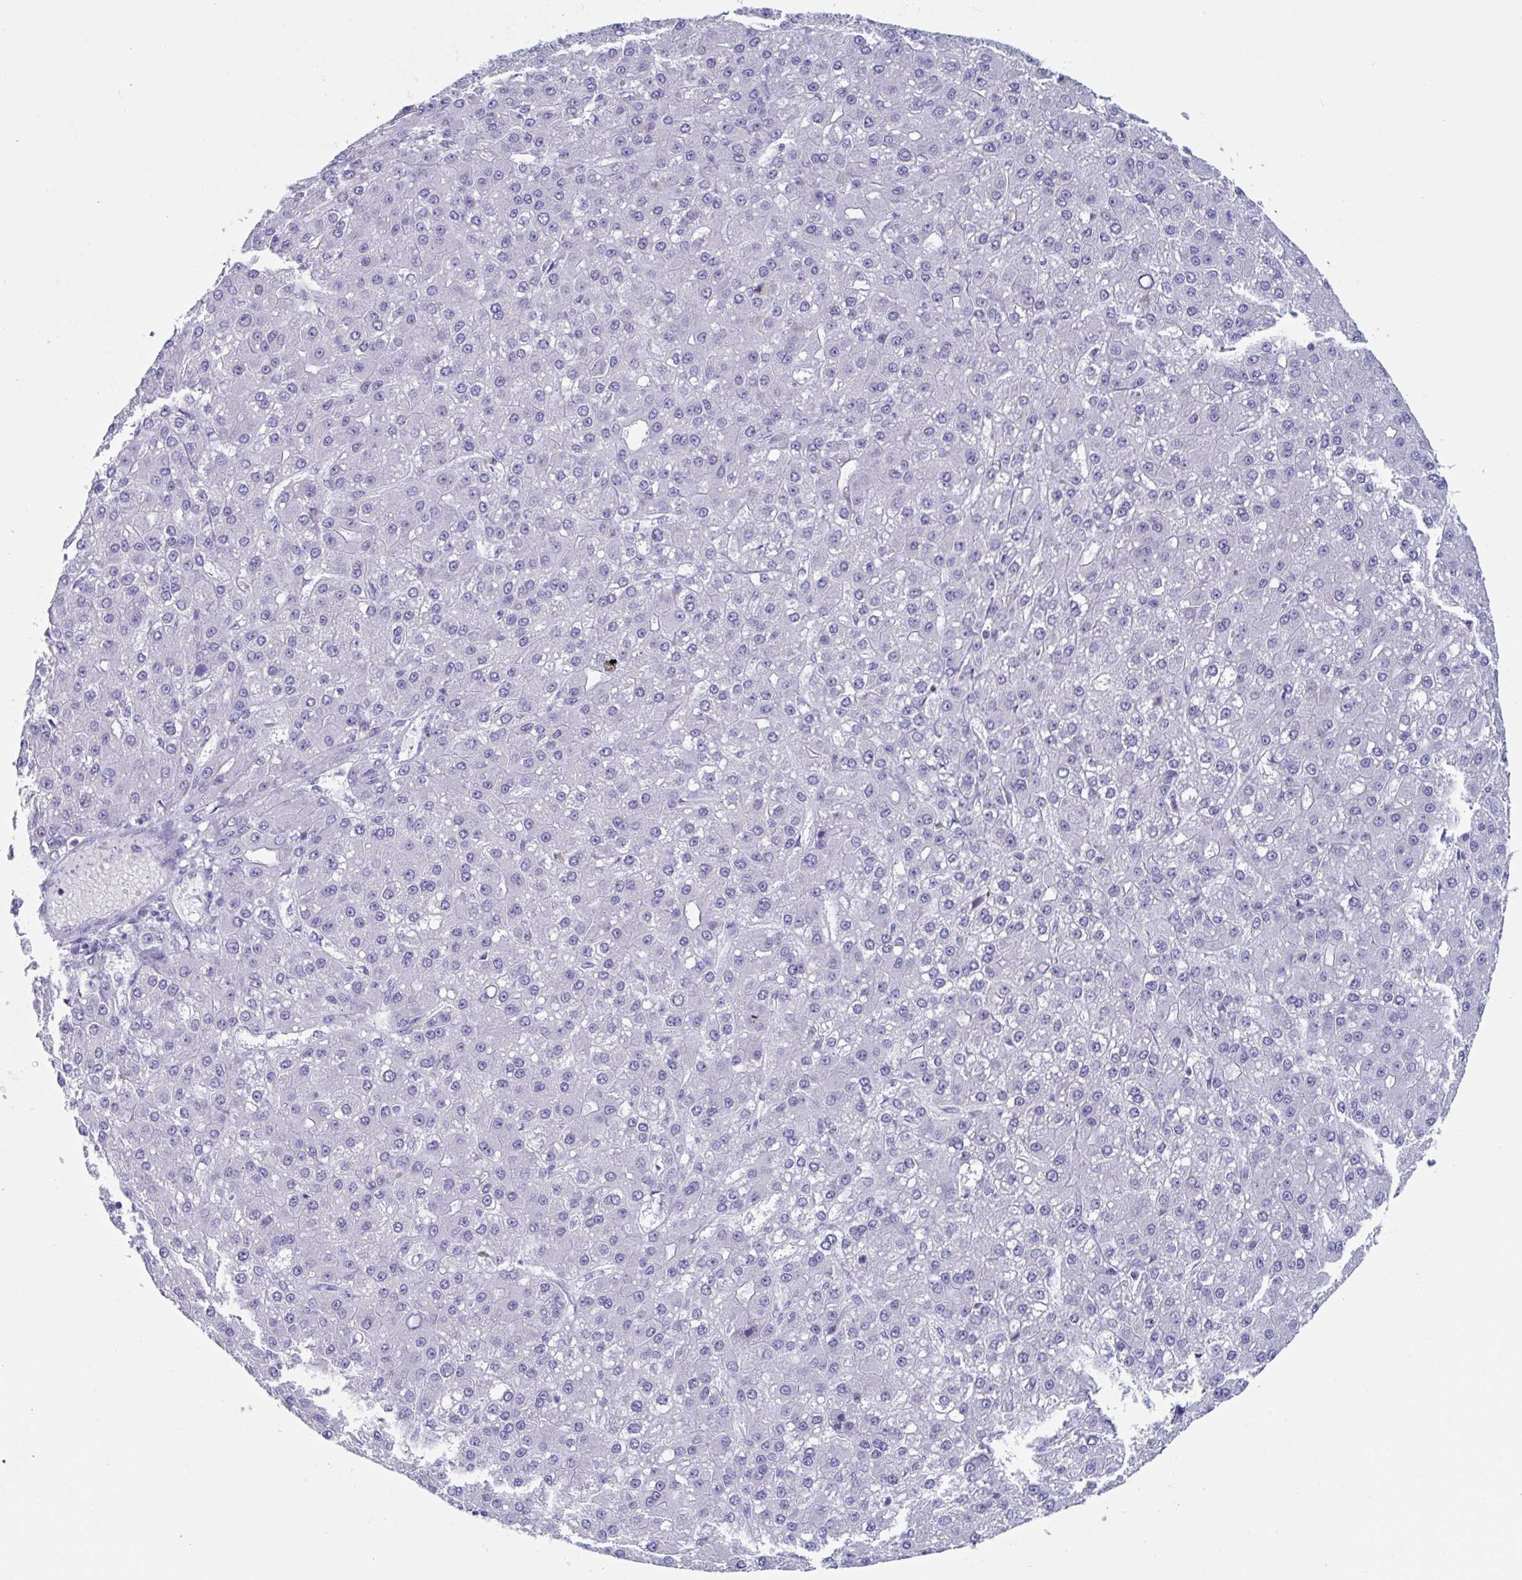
{"staining": {"intensity": "negative", "quantity": "none", "location": "none"}, "tissue": "liver cancer", "cell_type": "Tumor cells", "image_type": "cancer", "snomed": [{"axis": "morphology", "description": "Carcinoma, Hepatocellular, NOS"}, {"axis": "topography", "description": "Liver"}], "caption": "A high-resolution histopathology image shows immunohistochemistry (IHC) staining of liver hepatocellular carcinoma, which exhibits no significant staining in tumor cells.", "gene": "ZPBP", "patient": {"sex": "male", "age": 67}}